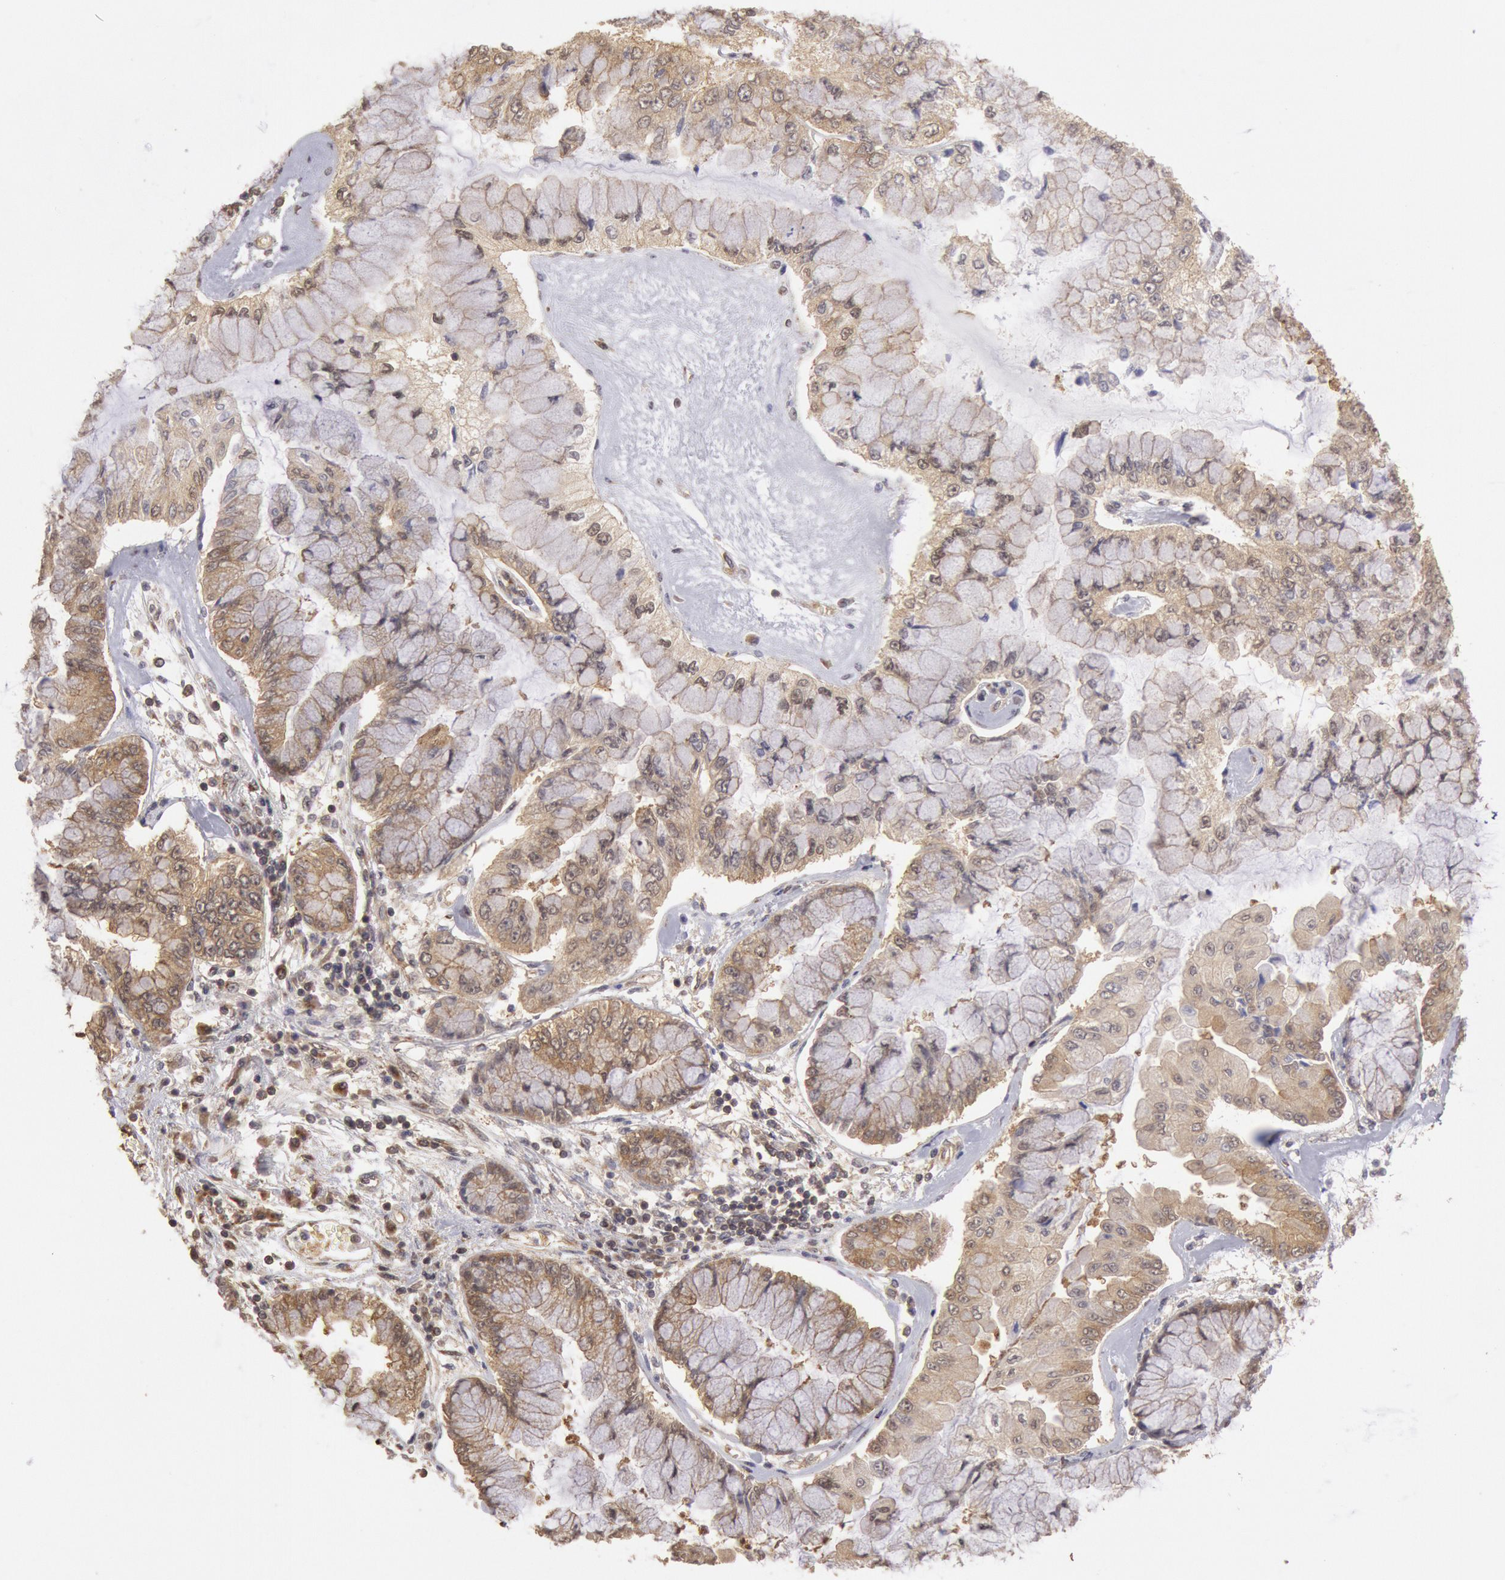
{"staining": {"intensity": "moderate", "quantity": ">75%", "location": "cytoplasmic/membranous"}, "tissue": "liver cancer", "cell_type": "Tumor cells", "image_type": "cancer", "snomed": [{"axis": "morphology", "description": "Cholangiocarcinoma"}, {"axis": "topography", "description": "Liver"}], "caption": "The micrograph shows immunohistochemical staining of liver cholangiocarcinoma. There is moderate cytoplasmic/membranous expression is identified in approximately >75% of tumor cells. Ihc stains the protein of interest in brown and the nuclei are stained blue.", "gene": "USP14", "patient": {"sex": "female", "age": 79}}